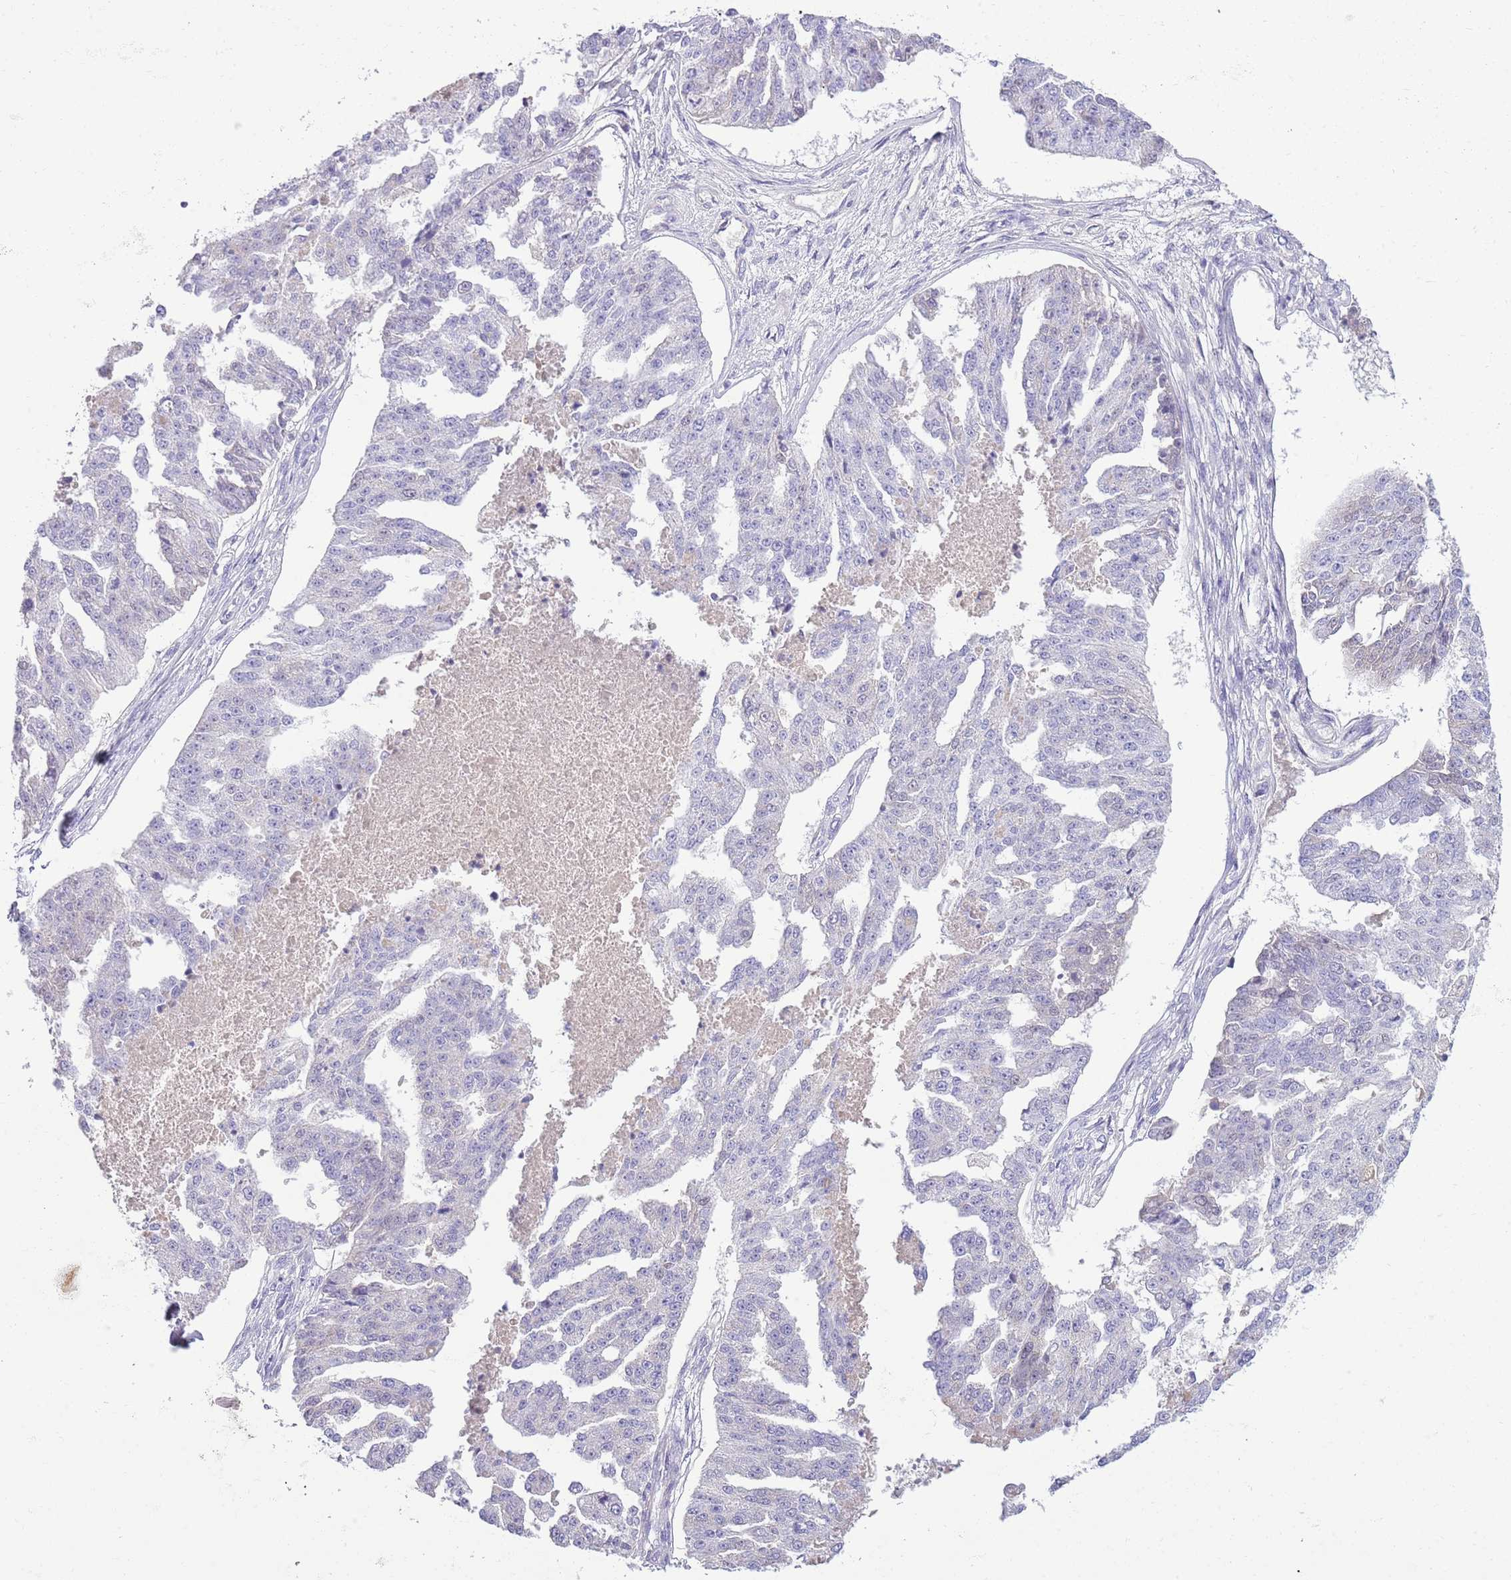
{"staining": {"intensity": "negative", "quantity": "none", "location": "none"}, "tissue": "ovarian cancer", "cell_type": "Tumor cells", "image_type": "cancer", "snomed": [{"axis": "morphology", "description": "Cystadenocarcinoma, serous, NOS"}, {"axis": "topography", "description": "Ovary"}], "caption": "Ovarian serous cystadenocarcinoma was stained to show a protein in brown. There is no significant positivity in tumor cells. The staining is performed using DAB (3,3'-diaminobenzidine) brown chromogen with nuclei counter-stained in using hematoxylin.", "gene": "TOX2", "patient": {"sex": "female", "age": 58}}